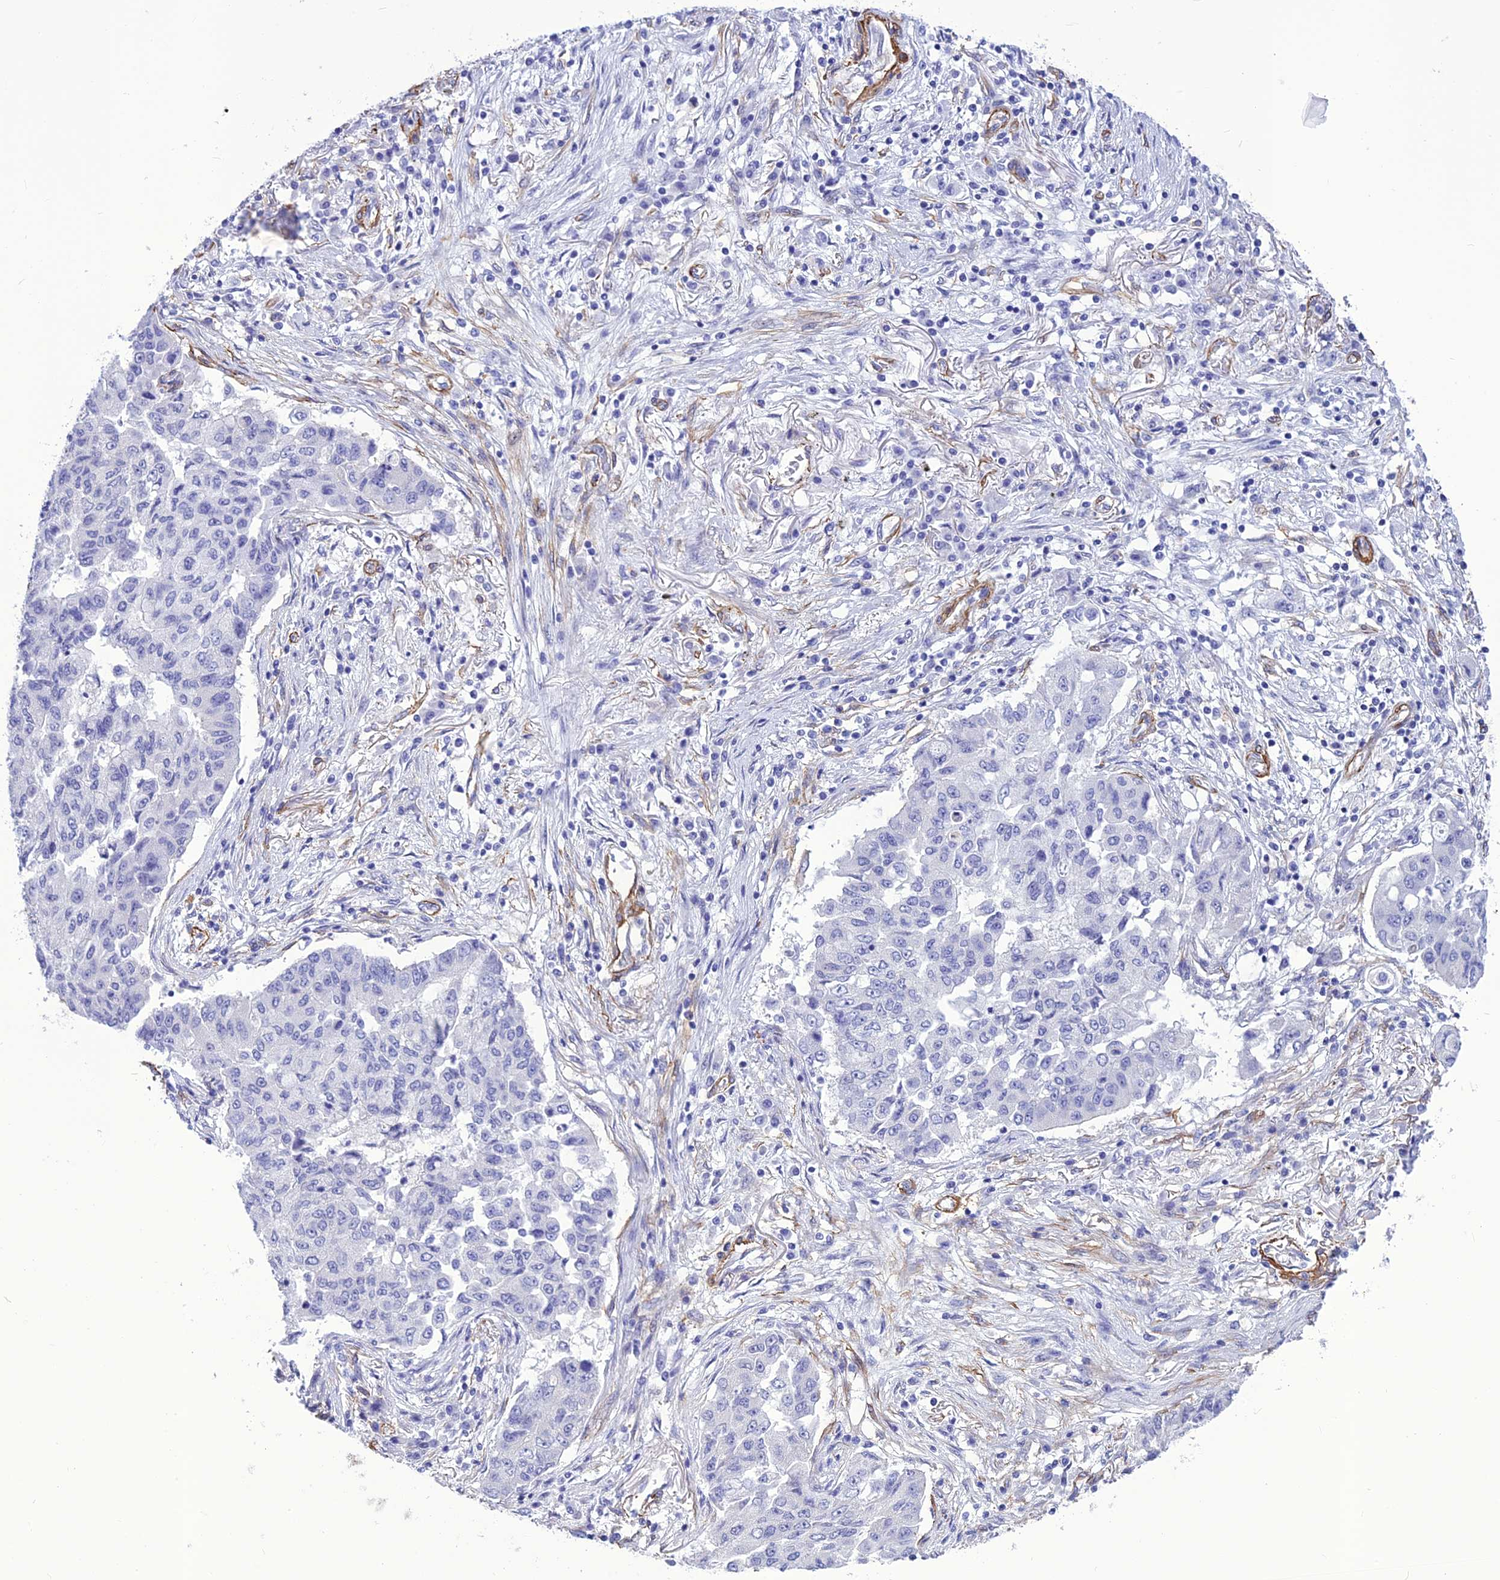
{"staining": {"intensity": "negative", "quantity": "none", "location": "none"}, "tissue": "lung cancer", "cell_type": "Tumor cells", "image_type": "cancer", "snomed": [{"axis": "morphology", "description": "Squamous cell carcinoma, NOS"}, {"axis": "topography", "description": "Lung"}], "caption": "Human lung squamous cell carcinoma stained for a protein using immunohistochemistry displays no staining in tumor cells.", "gene": "NKD1", "patient": {"sex": "male", "age": 74}}